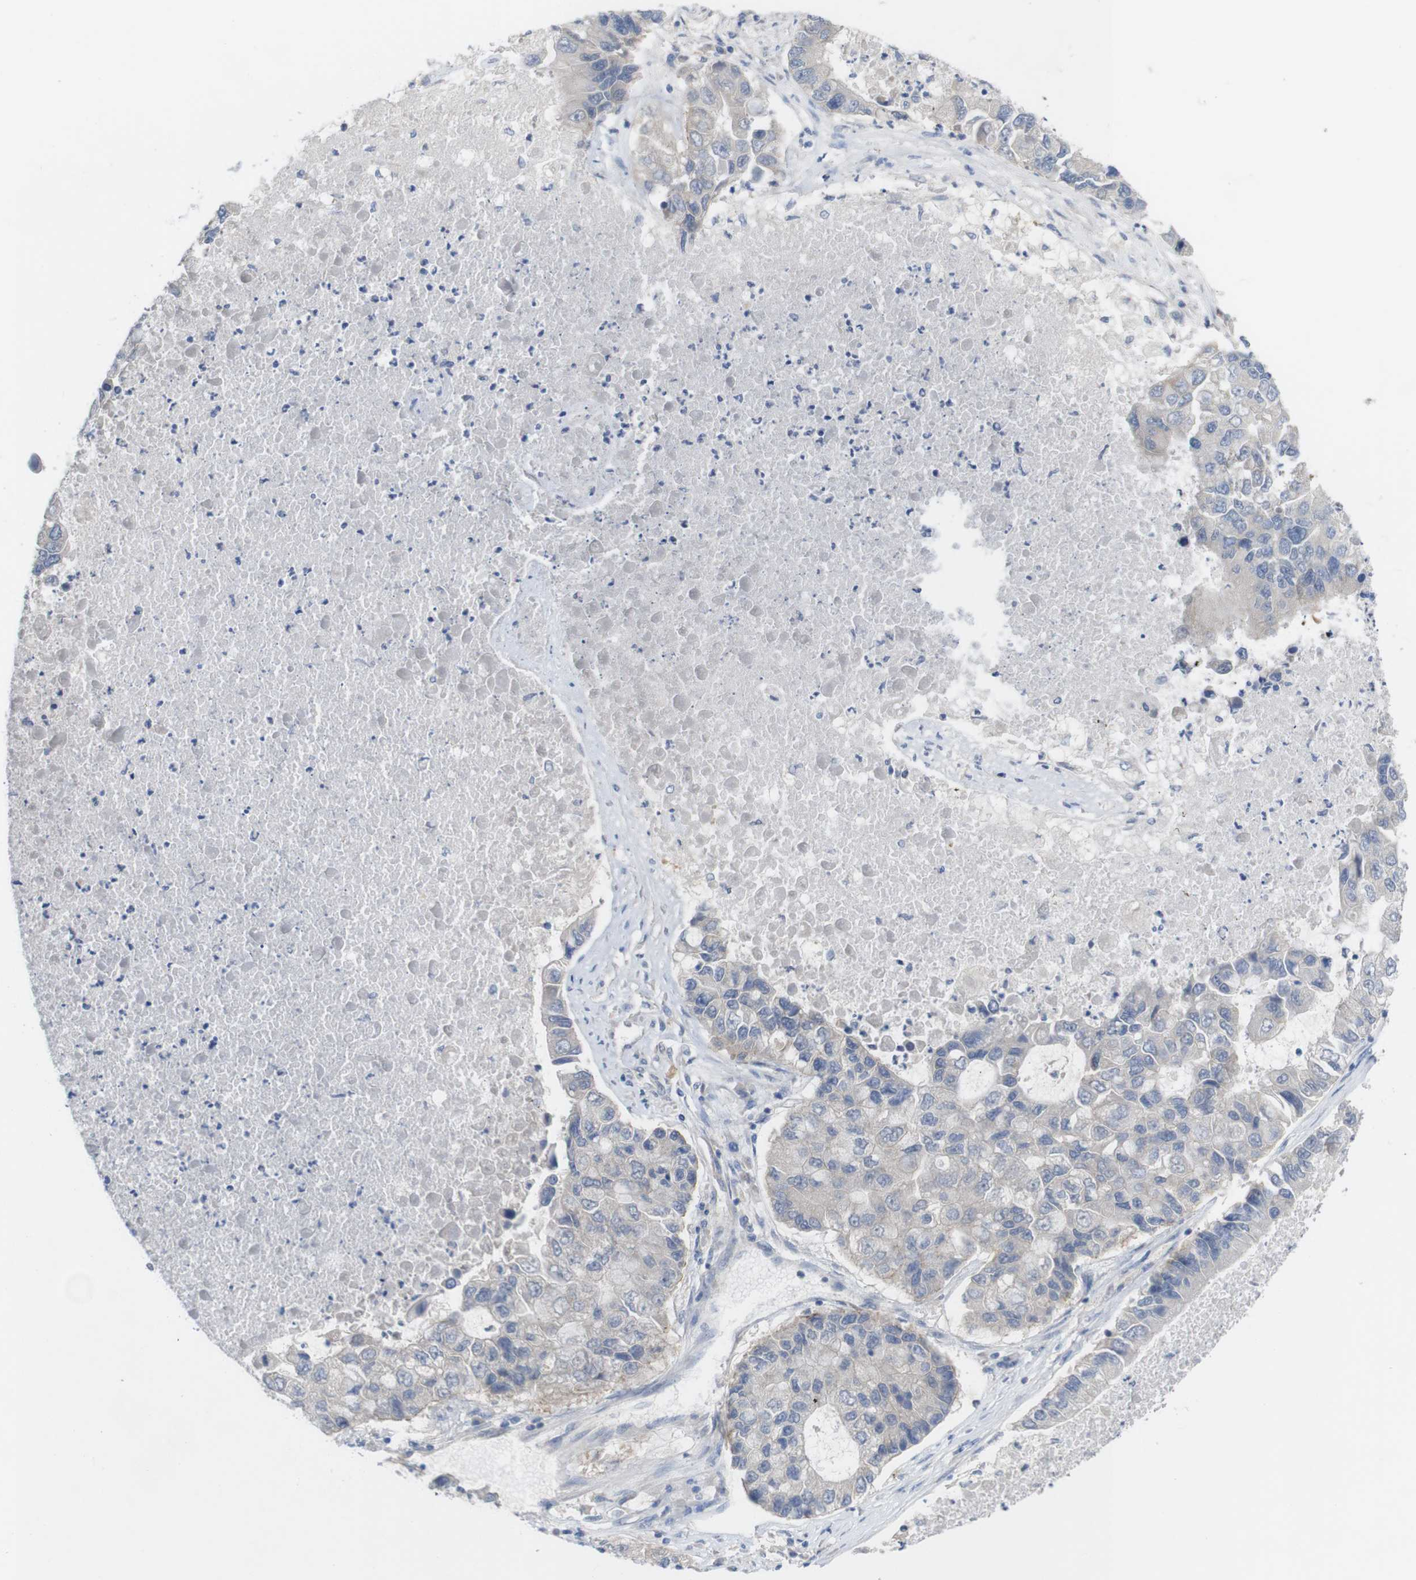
{"staining": {"intensity": "negative", "quantity": "none", "location": "none"}, "tissue": "lung cancer", "cell_type": "Tumor cells", "image_type": "cancer", "snomed": [{"axis": "morphology", "description": "Adenocarcinoma, NOS"}, {"axis": "topography", "description": "Lung"}], "caption": "High power microscopy histopathology image of an IHC micrograph of lung cancer, revealing no significant staining in tumor cells. Nuclei are stained in blue.", "gene": "KIDINS220", "patient": {"sex": "female", "age": 51}}